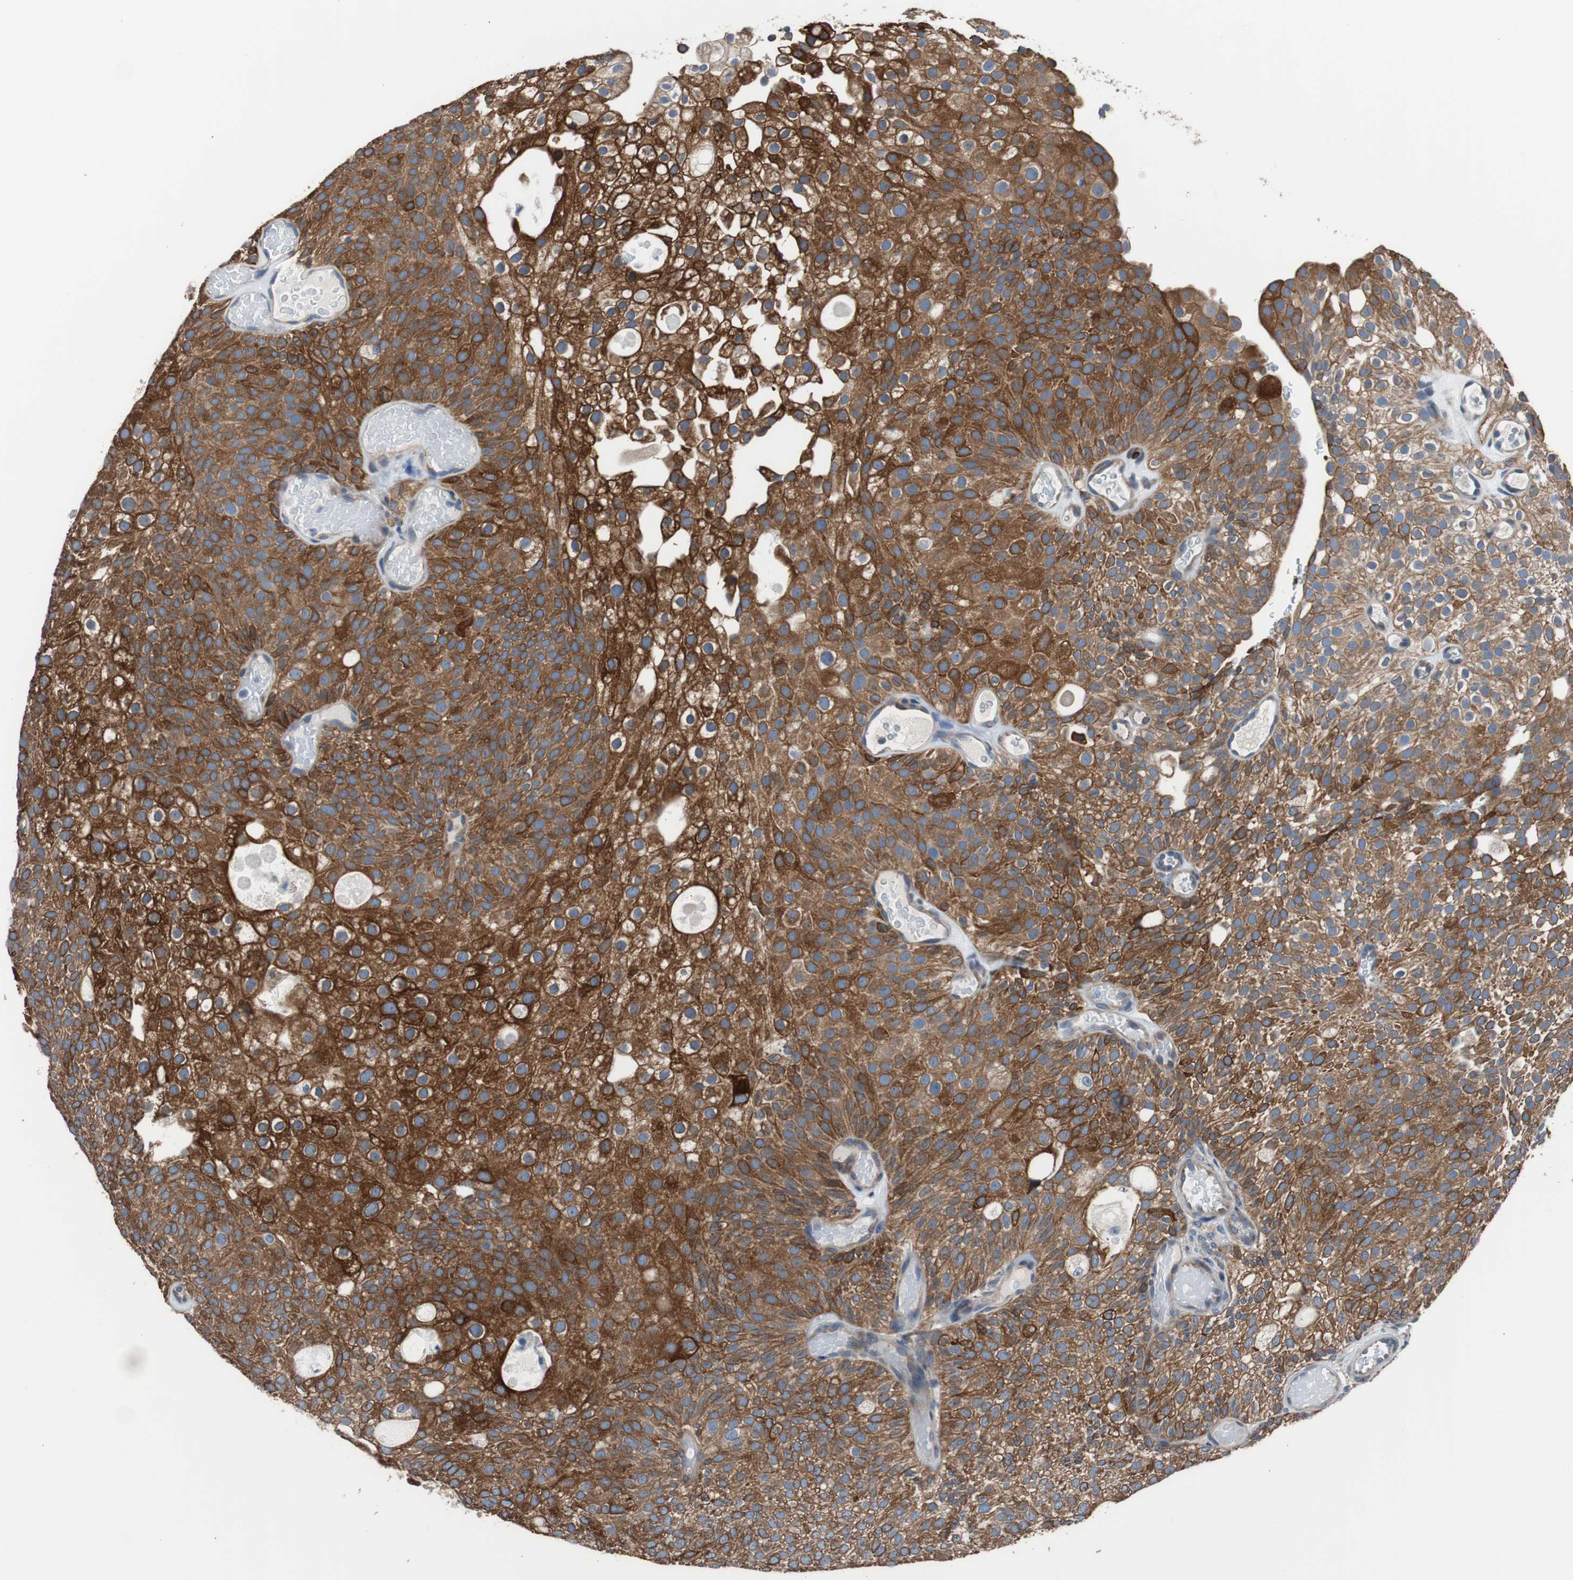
{"staining": {"intensity": "strong", "quantity": ">75%", "location": "cytoplasmic/membranous"}, "tissue": "urothelial cancer", "cell_type": "Tumor cells", "image_type": "cancer", "snomed": [{"axis": "morphology", "description": "Urothelial carcinoma, Low grade"}, {"axis": "topography", "description": "Urinary bladder"}], "caption": "A brown stain highlights strong cytoplasmic/membranous positivity of a protein in human low-grade urothelial carcinoma tumor cells.", "gene": "PBXIP1", "patient": {"sex": "male", "age": 78}}